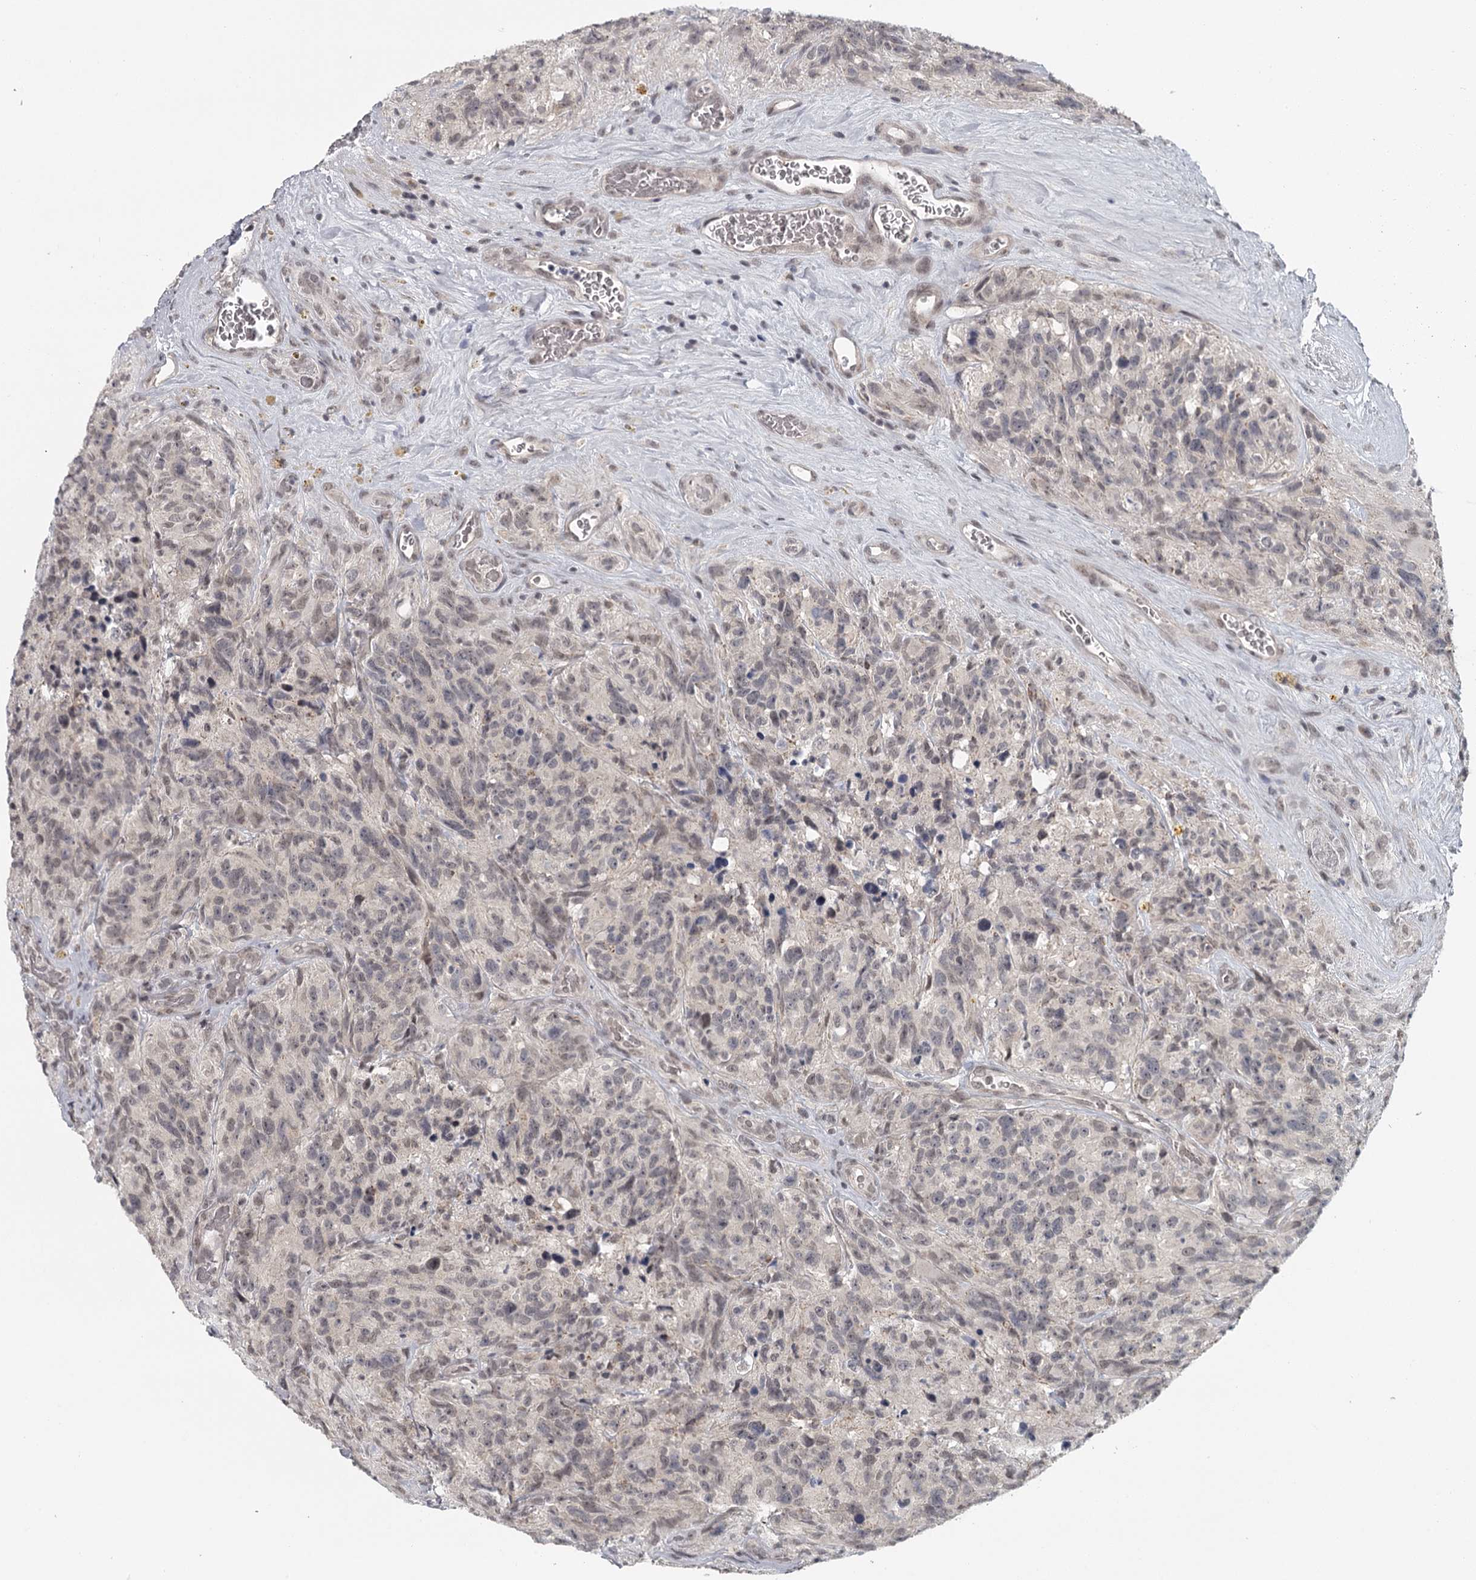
{"staining": {"intensity": "weak", "quantity": "25%-75%", "location": "nuclear"}, "tissue": "glioma", "cell_type": "Tumor cells", "image_type": "cancer", "snomed": [{"axis": "morphology", "description": "Glioma, malignant, High grade"}, {"axis": "topography", "description": "Brain"}], "caption": "Brown immunohistochemical staining in human malignant glioma (high-grade) exhibits weak nuclear positivity in about 25%-75% of tumor cells. (IHC, brightfield microscopy, high magnification).", "gene": "FAM13C", "patient": {"sex": "male", "age": 69}}